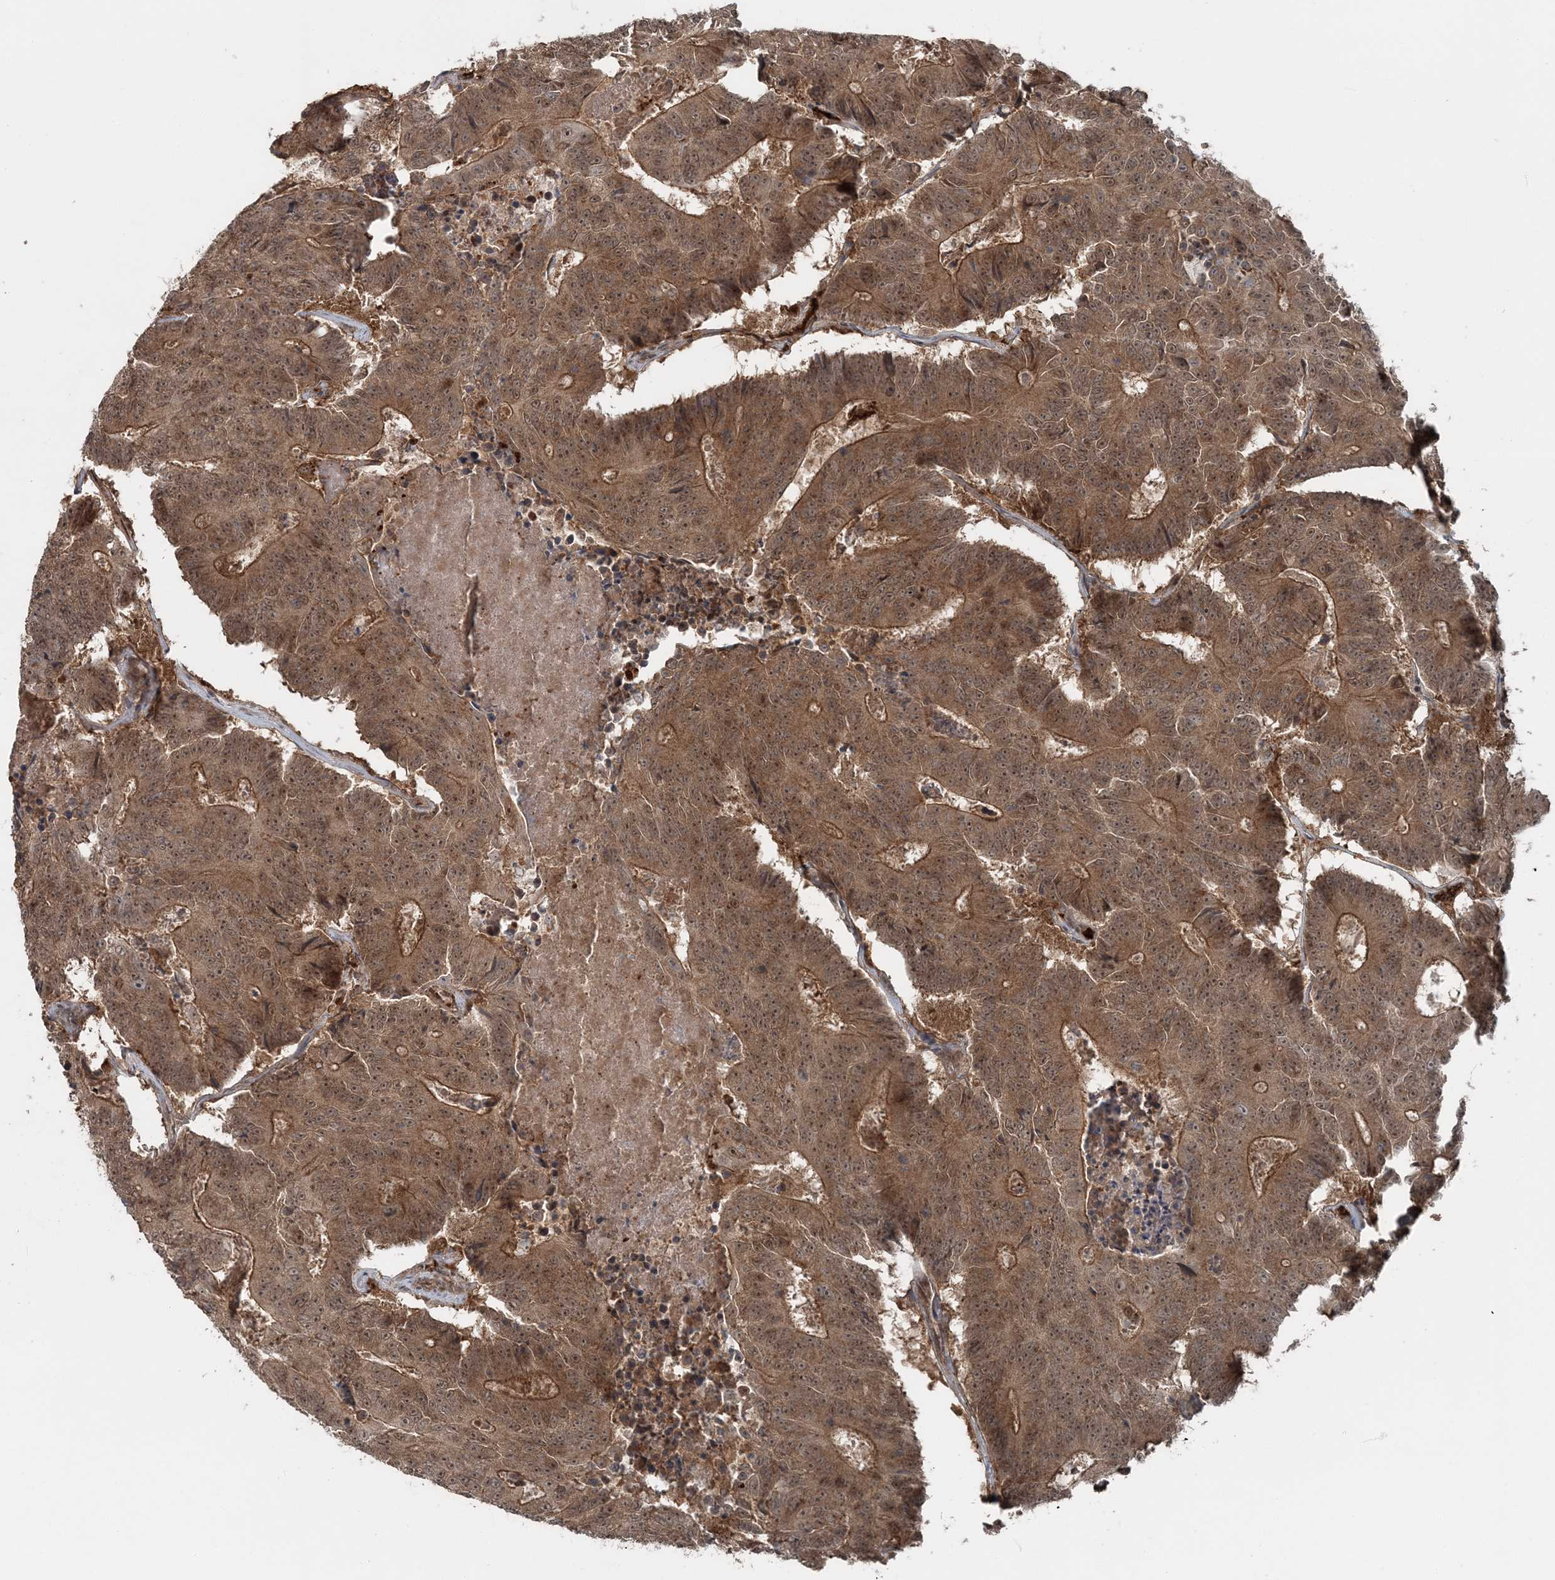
{"staining": {"intensity": "moderate", "quantity": ">75%", "location": "cytoplasmic/membranous,nuclear"}, "tissue": "colorectal cancer", "cell_type": "Tumor cells", "image_type": "cancer", "snomed": [{"axis": "morphology", "description": "Adenocarcinoma, NOS"}, {"axis": "topography", "description": "Colon"}], "caption": "Immunohistochemistry (IHC) (DAB (3,3'-diaminobenzidine)) staining of human colorectal adenocarcinoma displays moderate cytoplasmic/membranous and nuclear protein positivity in about >75% of tumor cells.", "gene": "FBXL17", "patient": {"sex": "male", "age": 83}}